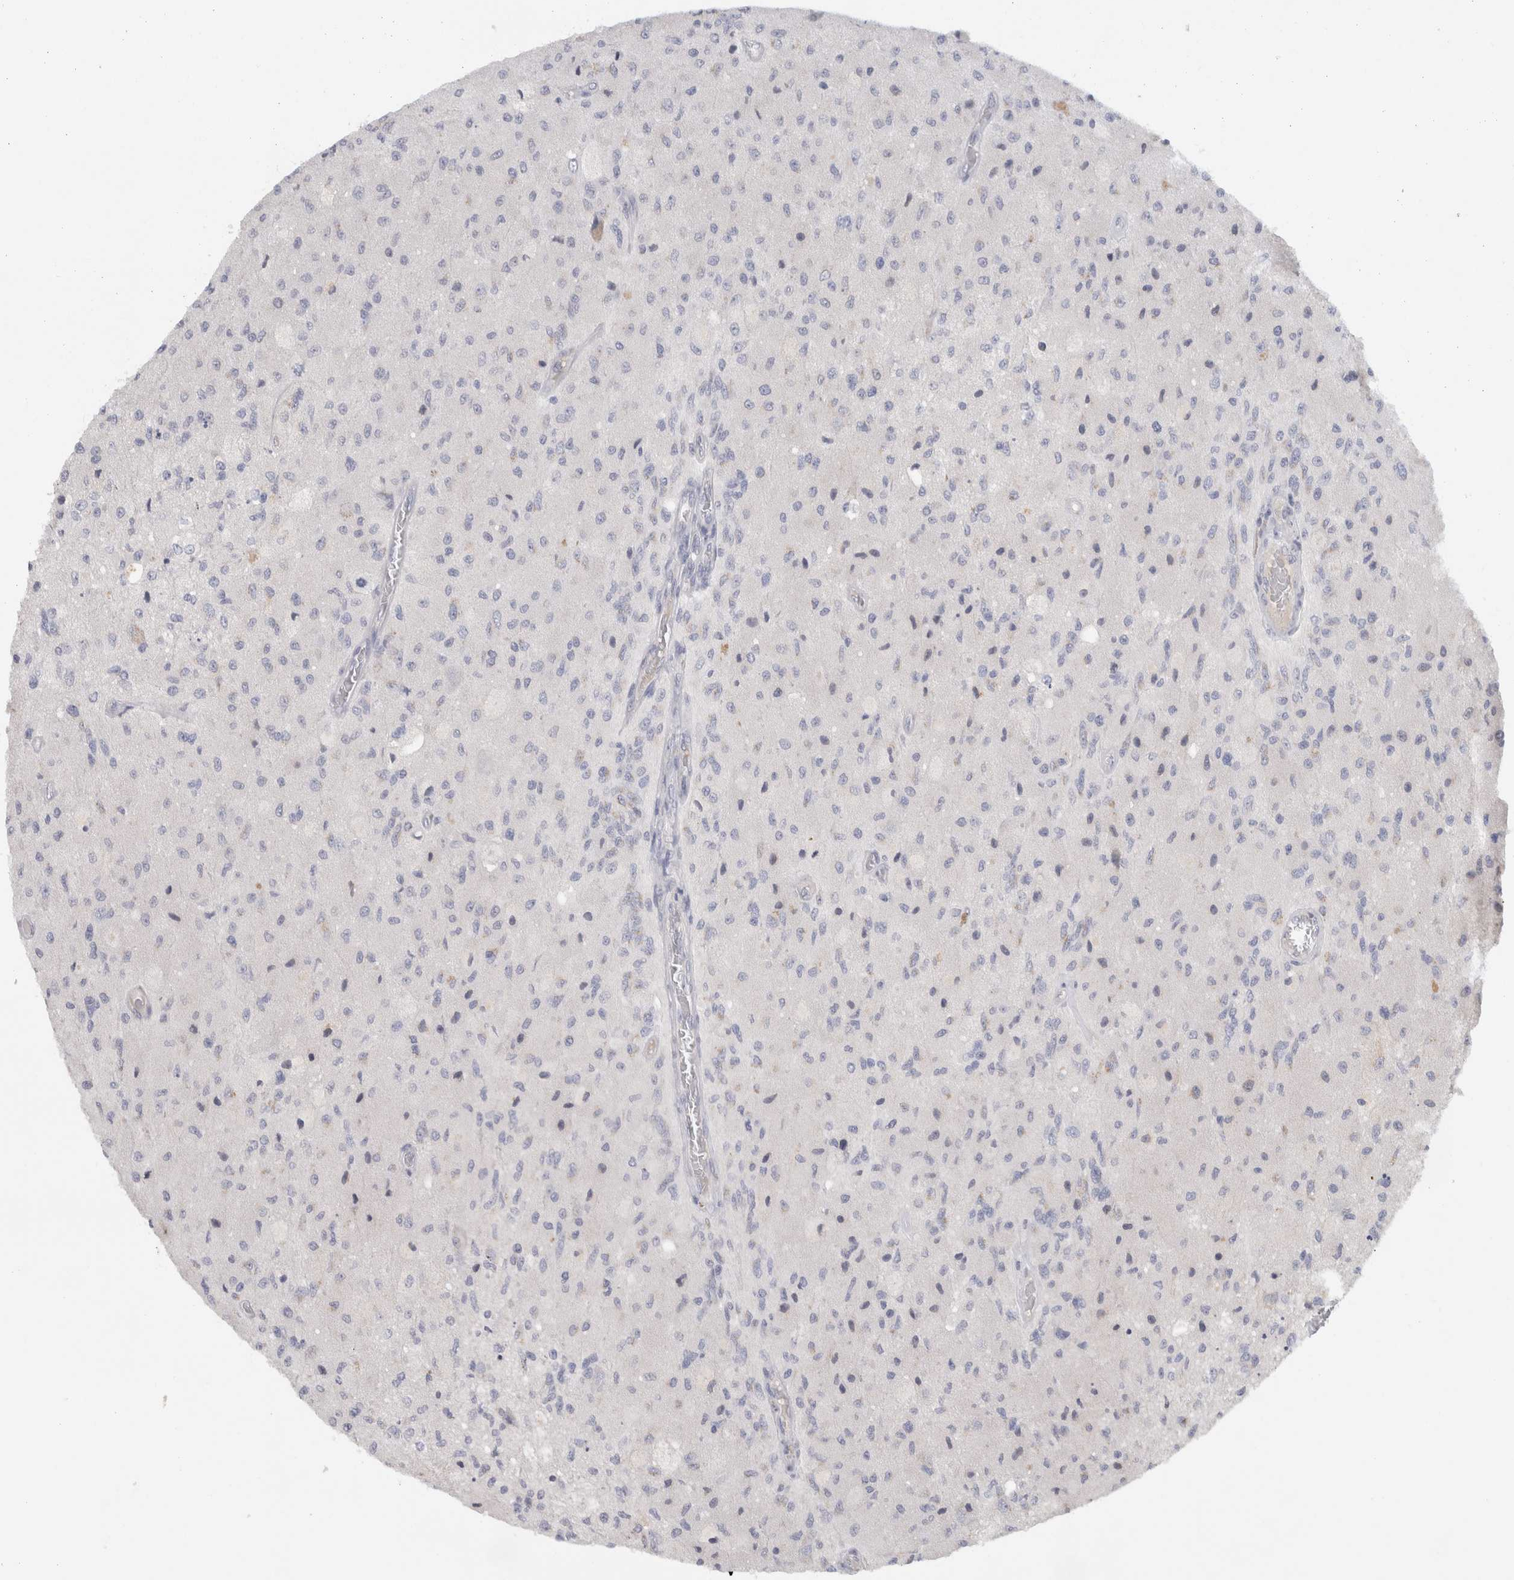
{"staining": {"intensity": "negative", "quantity": "none", "location": "none"}, "tissue": "glioma", "cell_type": "Tumor cells", "image_type": "cancer", "snomed": [{"axis": "morphology", "description": "Normal tissue, NOS"}, {"axis": "morphology", "description": "Glioma, malignant, High grade"}, {"axis": "topography", "description": "Cerebral cortex"}], "caption": "A high-resolution micrograph shows immunohistochemistry staining of malignant glioma (high-grade), which displays no significant expression in tumor cells. (DAB (3,3'-diaminobenzidine) IHC, high magnification).", "gene": "STK31", "patient": {"sex": "male", "age": 77}}